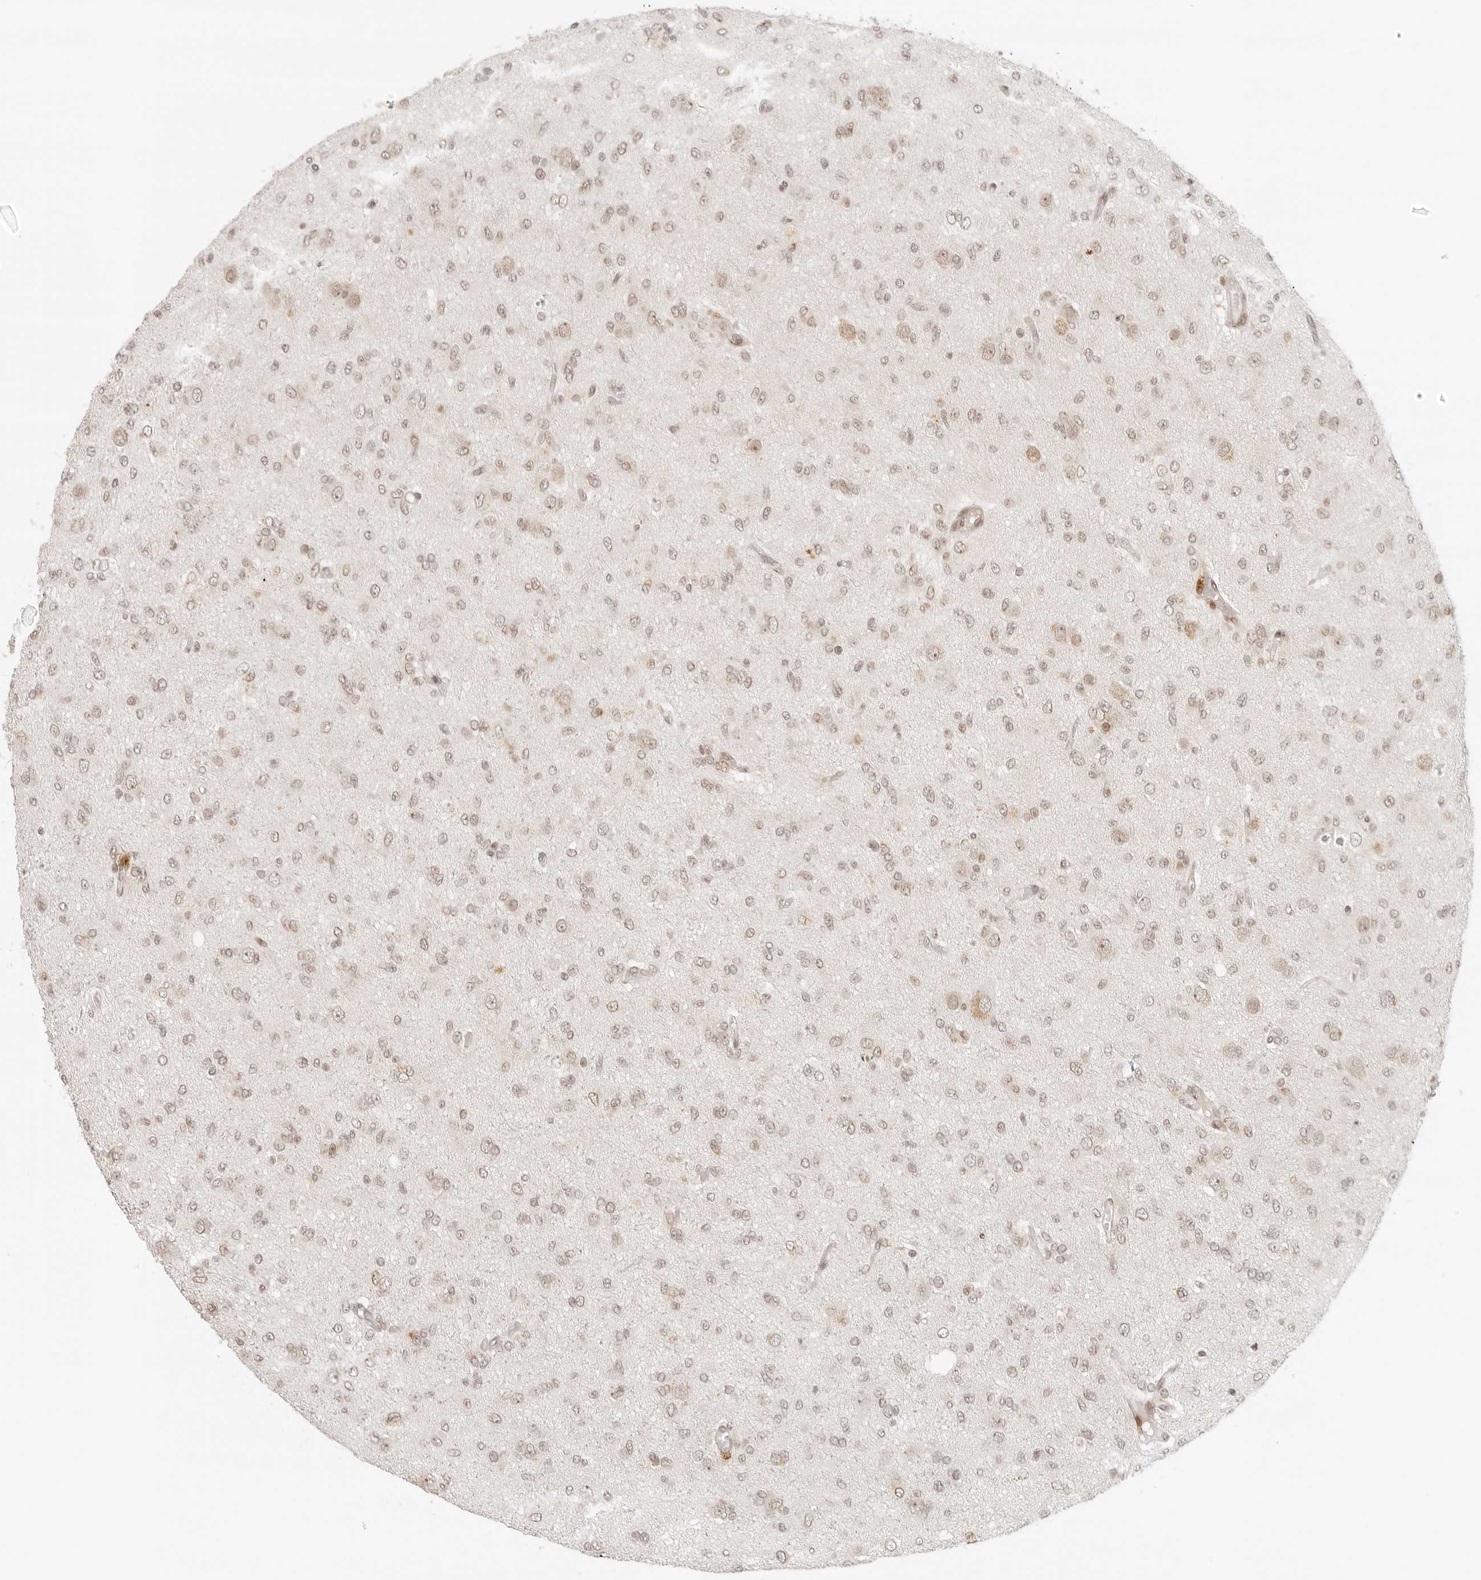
{"staining": {"intensity": "weak", "quantity": ">75%", "location": "nuclear"}, "tissue": "glioma", "cell_type": "Tumor cells", "image_type": "cancer", "snomed": [{"axis": "morphology", "description": "Glioma, malignant, High grade"}, {"axis": "topography", "description": "Brain"}], "caption": "A brown stain shows weak nuclear staining of a protein in glioma tumor cells.", "gene": "ZNF407", "patient": {"sex": "female", "age": 59}}